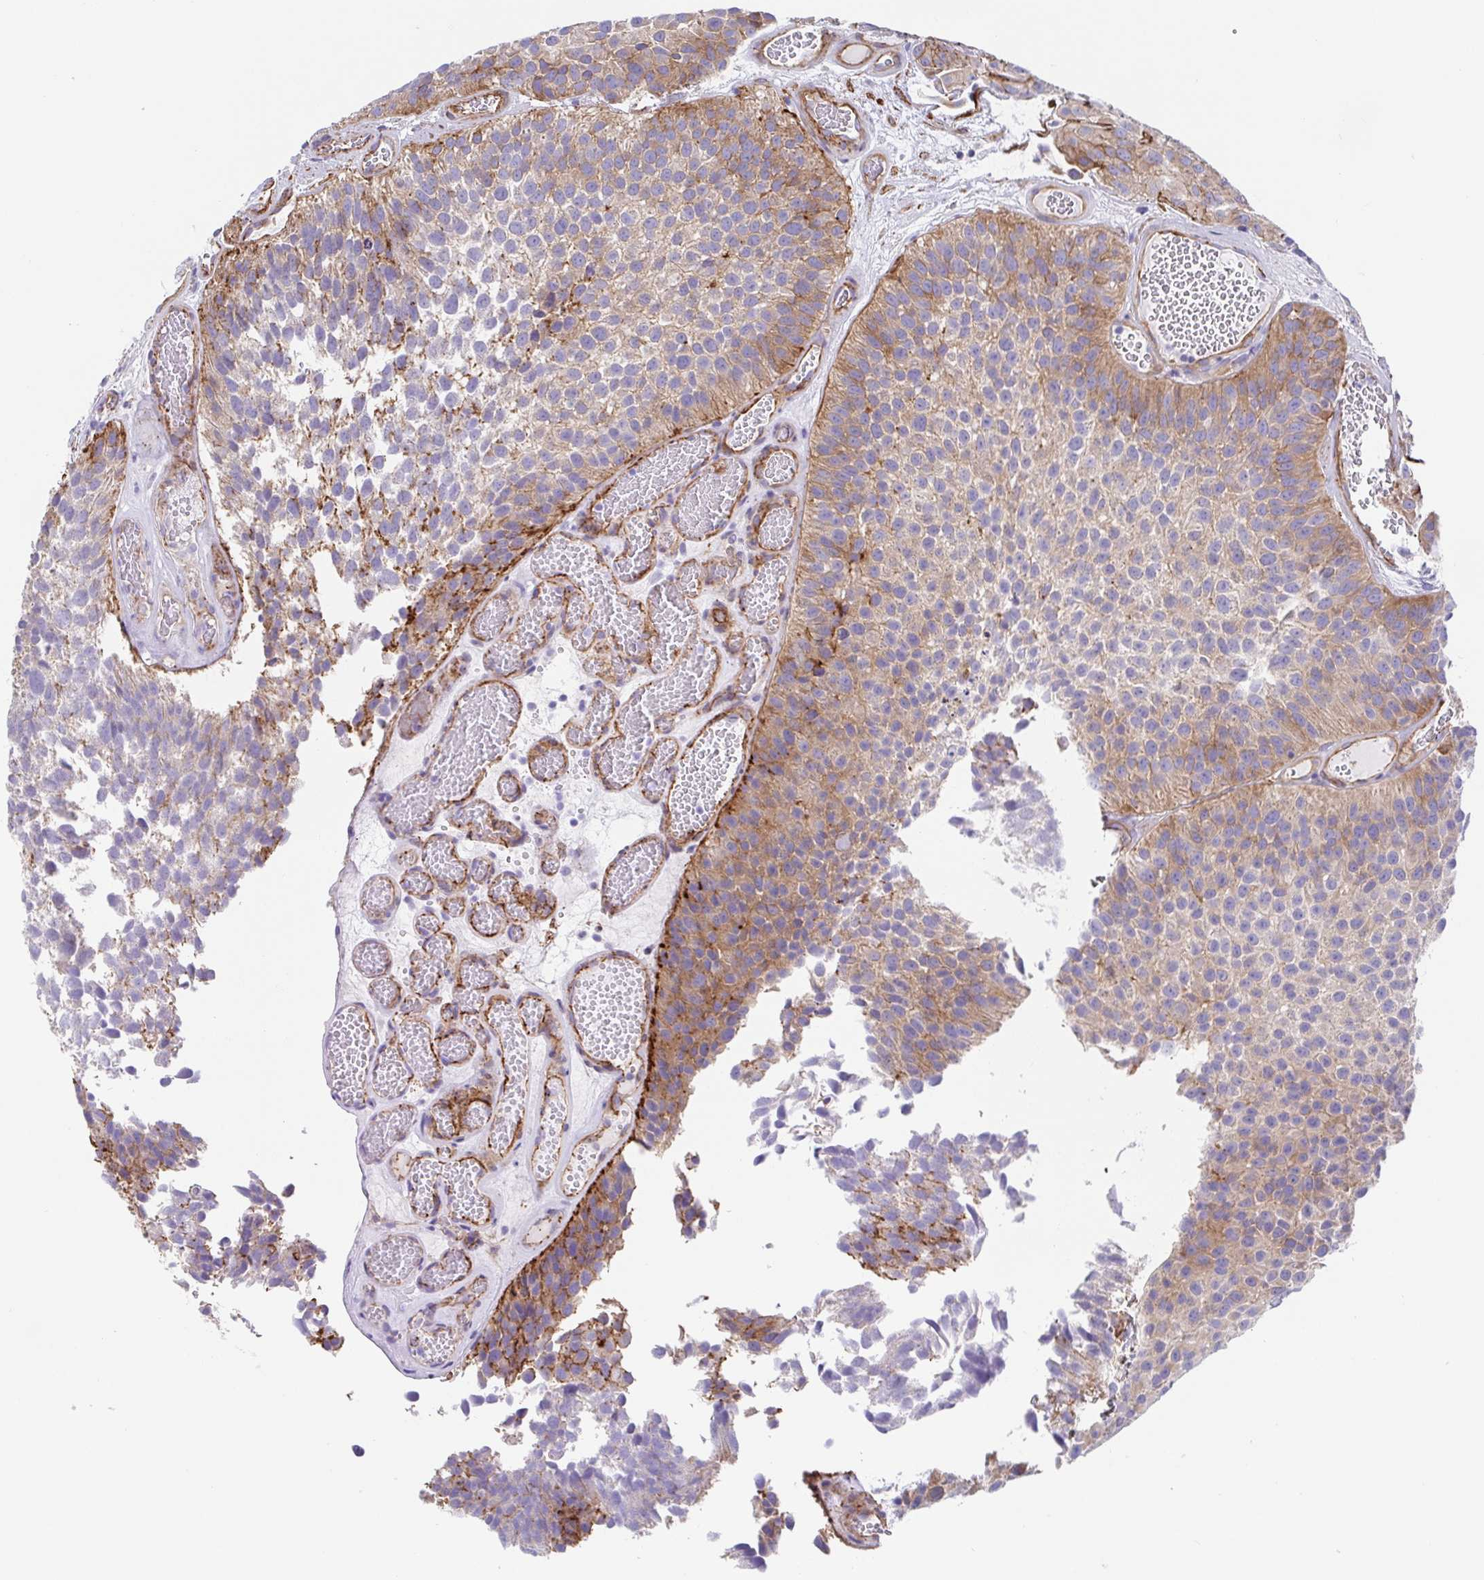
{"staining": {"intensity": "moderate", "quantity": "25%-75%", "location": "cytoplasmic/membranous"}, "tissue": "urothelial cancer", "cell_type": "Tumor cells", "image_type": "cancer", "snomed": [{"axis": "morphology", "description": "Urothelial carcinoma, Low grade"}, {"axis": "topography", "description": "Urinary bladder"}], "caption": "This image displays IHC staining of urothelial cancer, with medium moderate cytoplasmic/membranous positivity in about 25%-75% of tumor cells.", "gene": "TRAM2", "patient": {"sex": "male", "age": 76}}